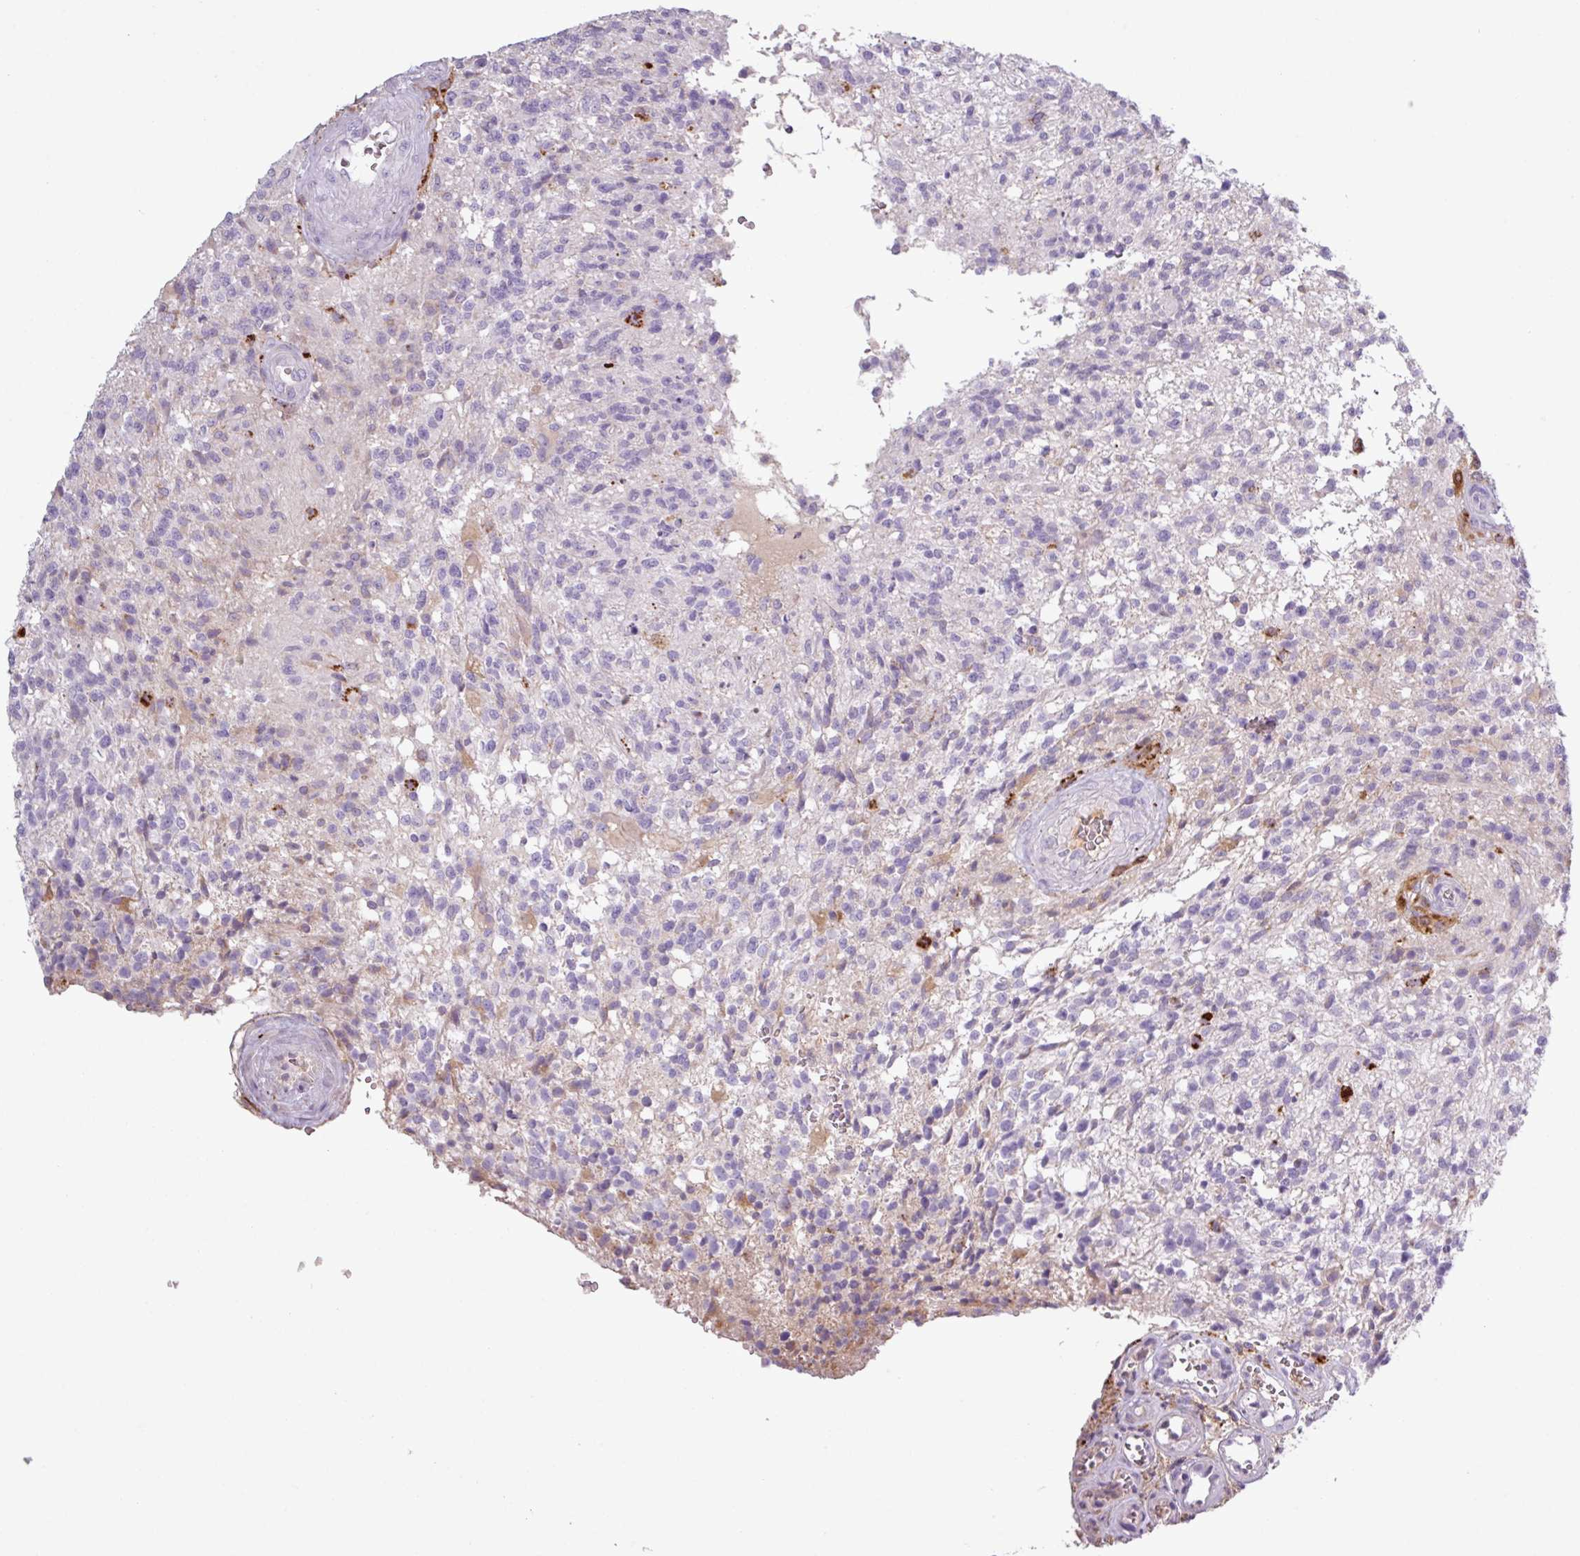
{"staining": {"intensity": "negative", "quantity": "none", "location": "none"}, "tissue": "glioma", "cell_type": "Tumor cells", "image_type": "cancer", "snomed": [{"axis": "morphology", "description": "Glioma, malignant, High grade"}, {"axis": "topography", "description": "Brain"}], "caption": "Immunohistochemistry (IHC) photomicrograph of neoplastic tissue: glioma stained with DAB reveals no significant protein staining in tumor cells.", "gene": "C4B", "patient": {"sex": "male", "age": 56}}